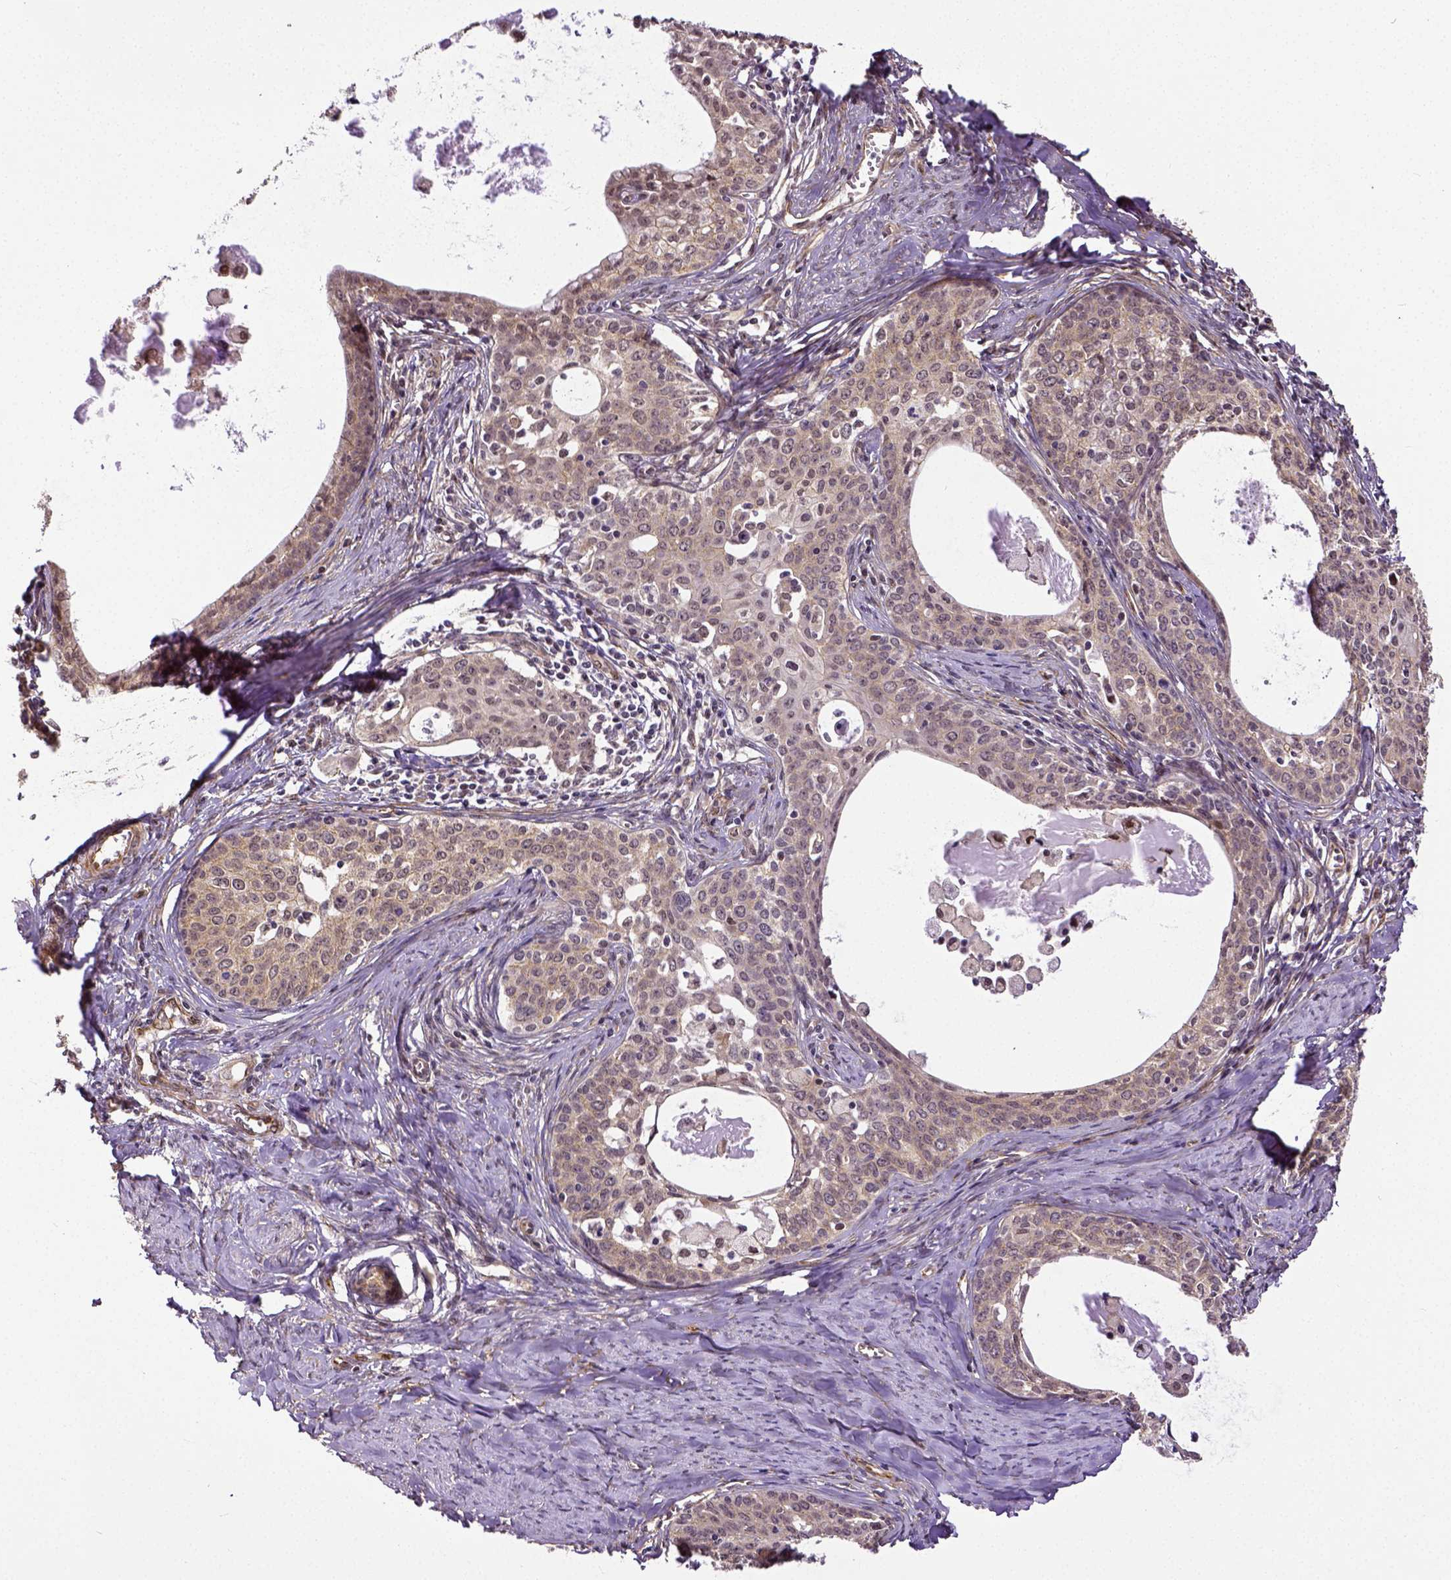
{"staining": {"intensity": "weak", "quantity": ">75%", "location": "cytoplasmic/membranous"}, "tissue": "cervical cancer", "cell_type": "Tumor cells", "image_type": "cancer", "snomed": [{"axis": "morphology", "description": "Squamous cell carcinoma, NOS"}, {"axis": "morphology", "description": "Adenocarcinoma, NOS"}, {"axis": "topography", "description": "Cervix"}], "caption": "Brown immunohistochemical staining in human adenocarcinoma (cervical) displays weak cytoplasmic/membranous expression in approximately >75% of tumor cells. (DAB (3,3'-diaminobenzidine) = brown stain, brightfield microscopy at high magnification).", "gene": "DICER1", "patient": {"sex": "female", "age": 52}}